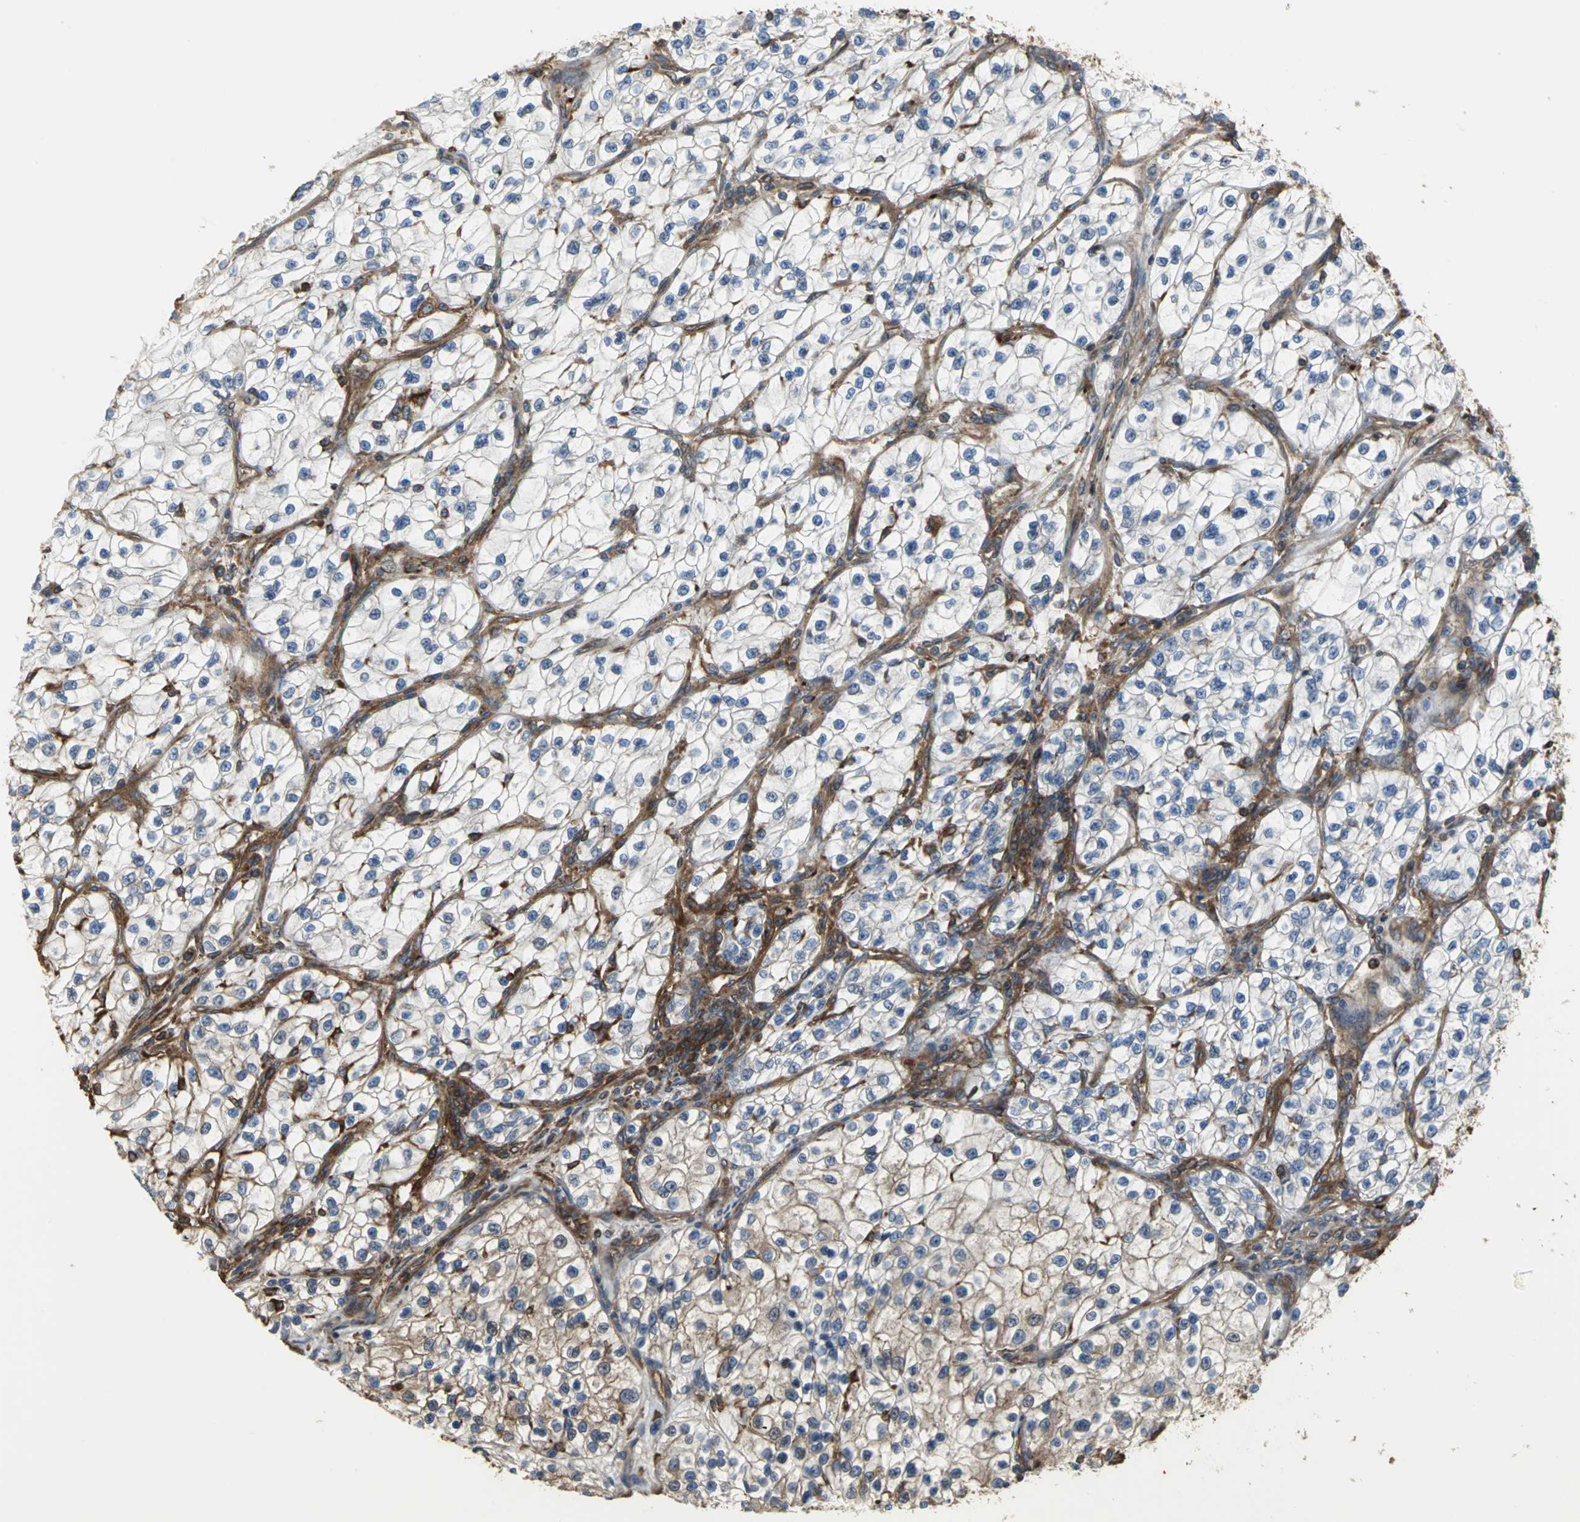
{"staining": {"intensity": "negative", "quantity": "none", "location": "none"}, "tissue": "renal cancer", "cell_type": "Tumor cells", "image_type": "cancer", "snomed": [{"axis": "morphology", "description": "Adenocarcinoma, NOS"}, {"axis": "topography", "description": "Kidney"}], "caption": "Renal cancer (adenocarcinoma) stained for a protein using immunohistochemistry exhibits no staining tumor cells.", "gene": "TLN1", "patient": {"sex": "female", "age": 57}}